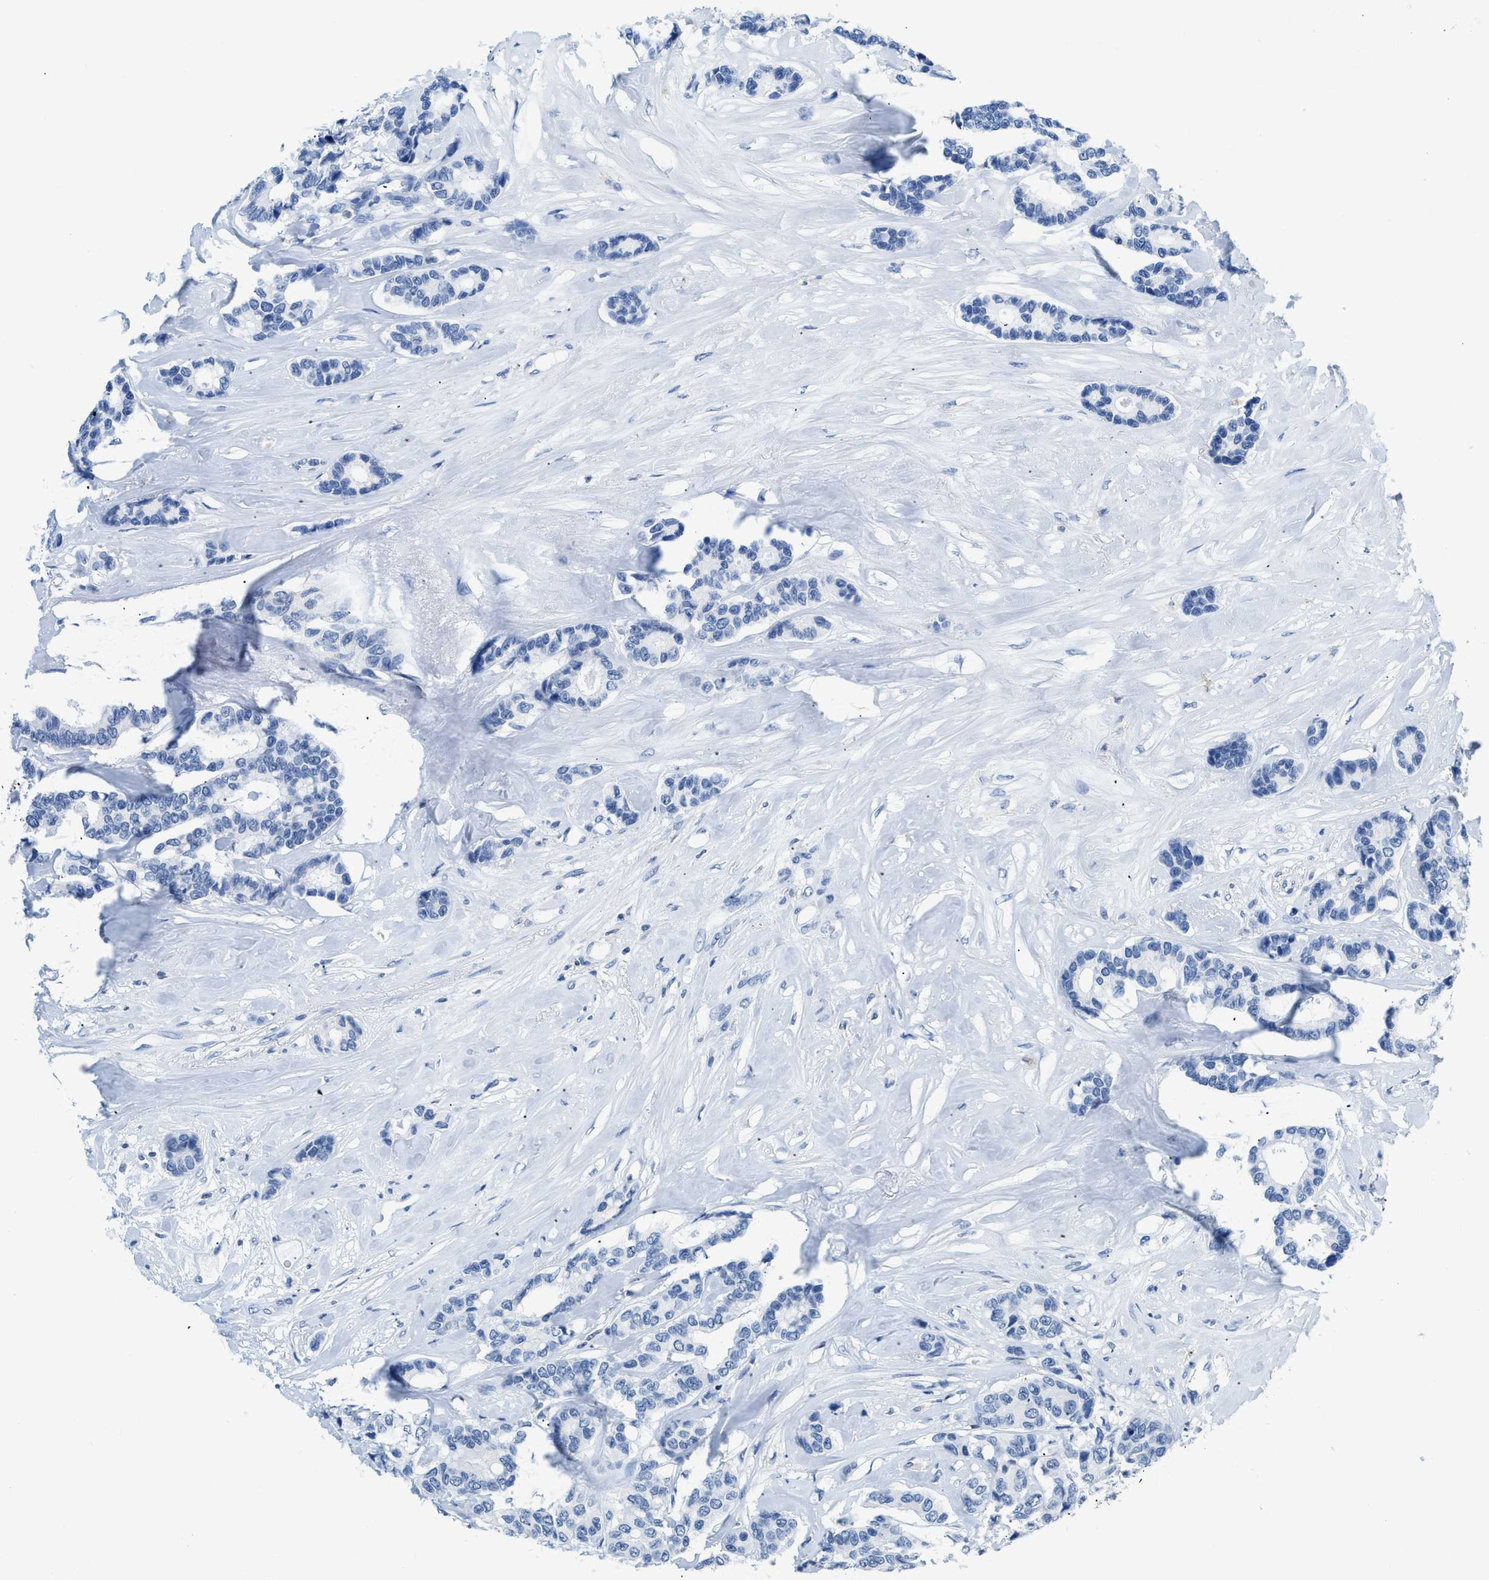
{"staining": {"intensity": "negative", "quantity": "none", "location": "none"}, "tissue": "breast cancer", "cell_type": "Tumor cells", "image_type": "cancer", "snomed": [{"axis": "morphology", "description": "Duct carcinoma"}, {"axis": "topography", "description": "Breast"}], "caption": "An image of human intraductal carcinoma (breast) is negative for staining in tumor cells. The staining was performed using DAB (3,3'-diaminobenzidine) to visualize the protein expression in brown, while the nuclei were stained in blue with hematoxylin (Magnification: 20x).", "gene": "NFATC2", "patient": {"sex": "female", "age": 87}}